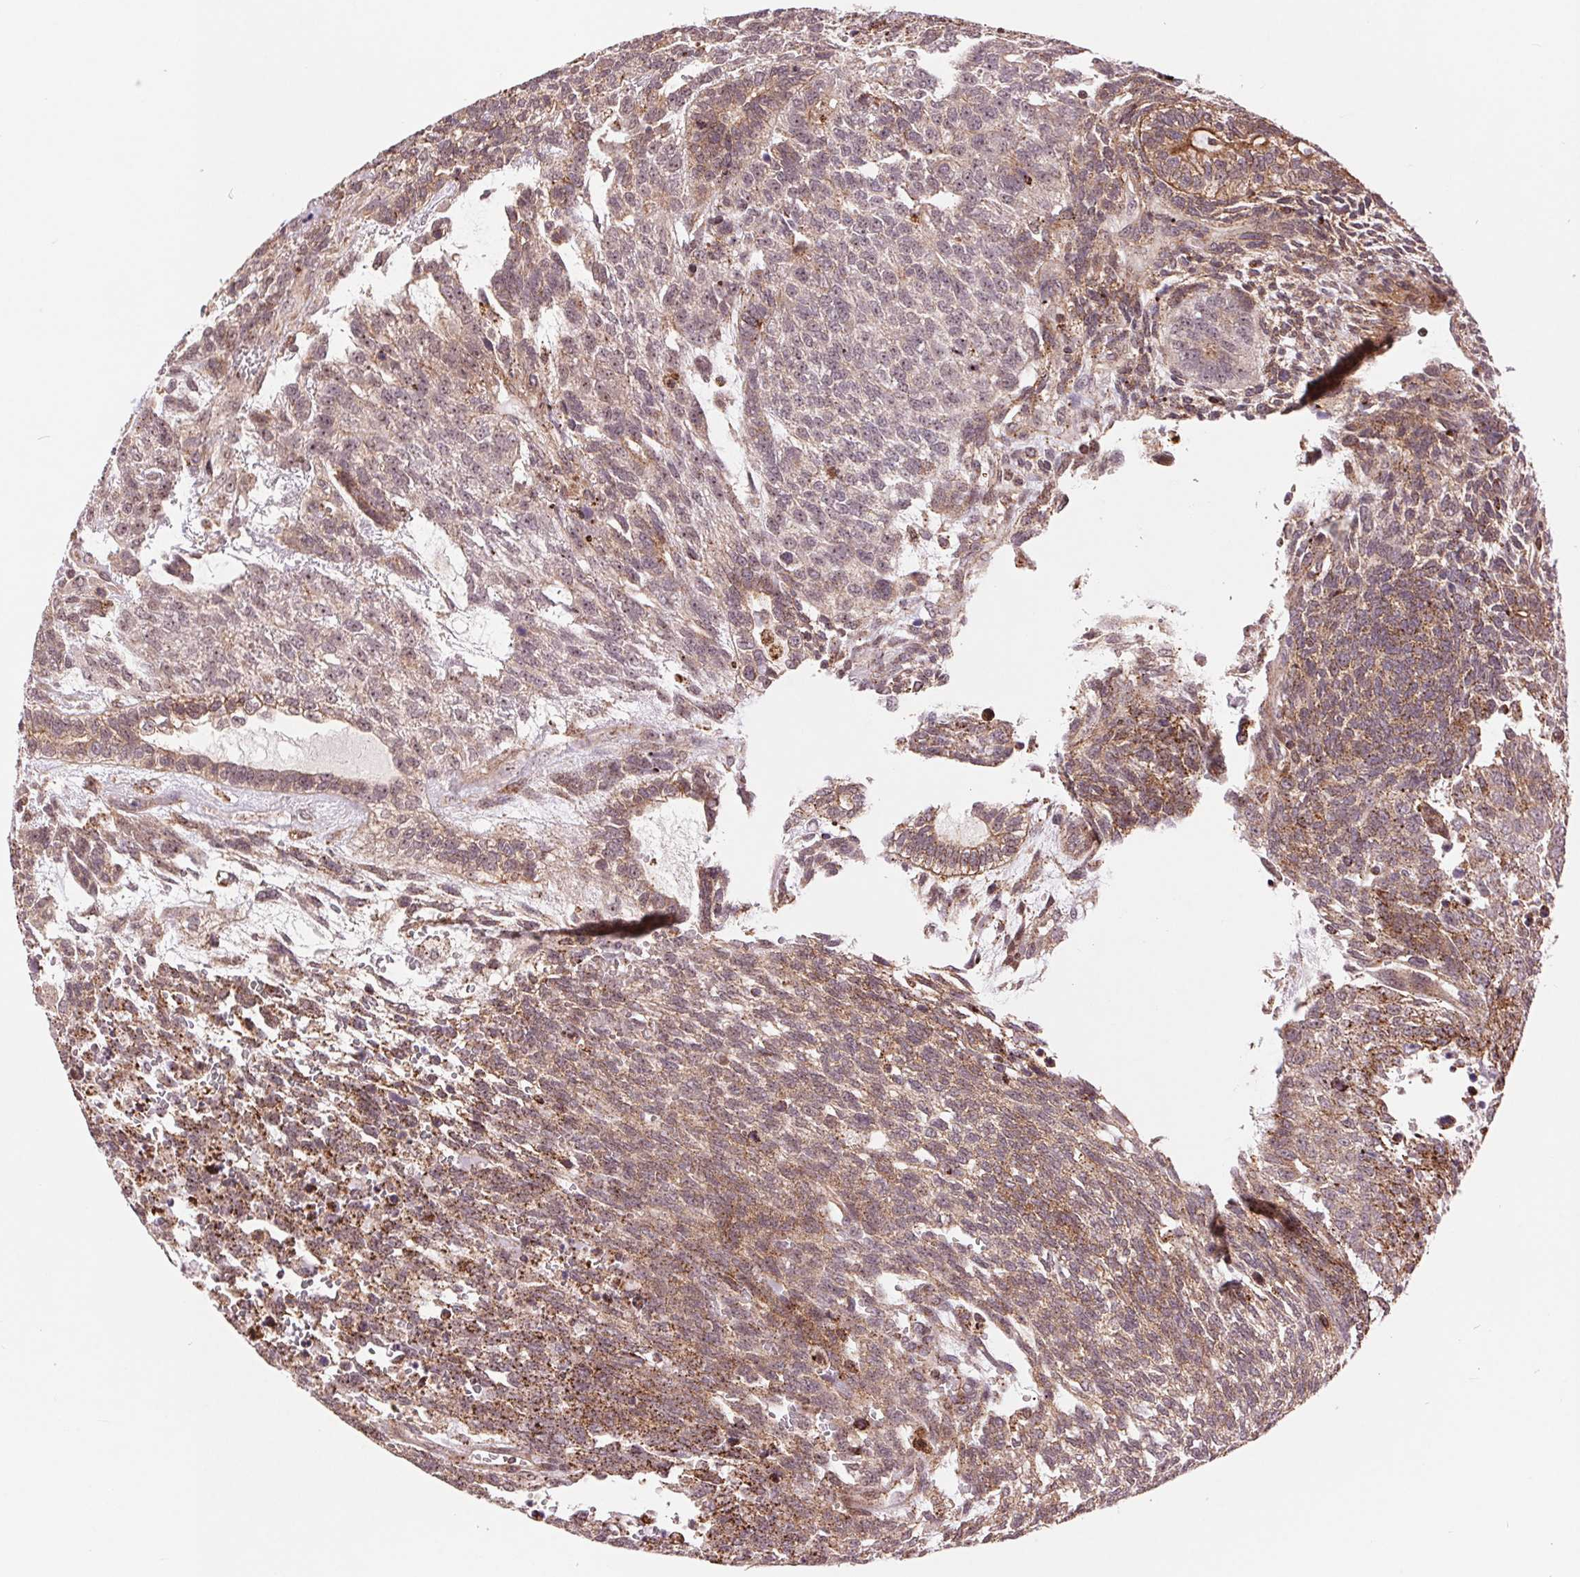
{"staining": {"intensity": "moderate", "quantity": "25%-75%", "location": "cytoplasmic/membranous"}, "tissue": "testis cancer", "cell_type": "Tumor cells", "image_type": "cancer", "snomed": [{"axis": "morphology", "description": "Carcinoma, Embryonal, NOS"}, {"axis": "topography", "description": "Testis"}], "caption": "Immunohistochemical staining of human testis cancer (embryonal carcinoma) demonstrates medium levels of moderate cytoplasmic/membranous protein staining in about 25%-75% of tumor cells.", "gene": "CHMP4B", "patient": {"sex": "male", "age": 23}}